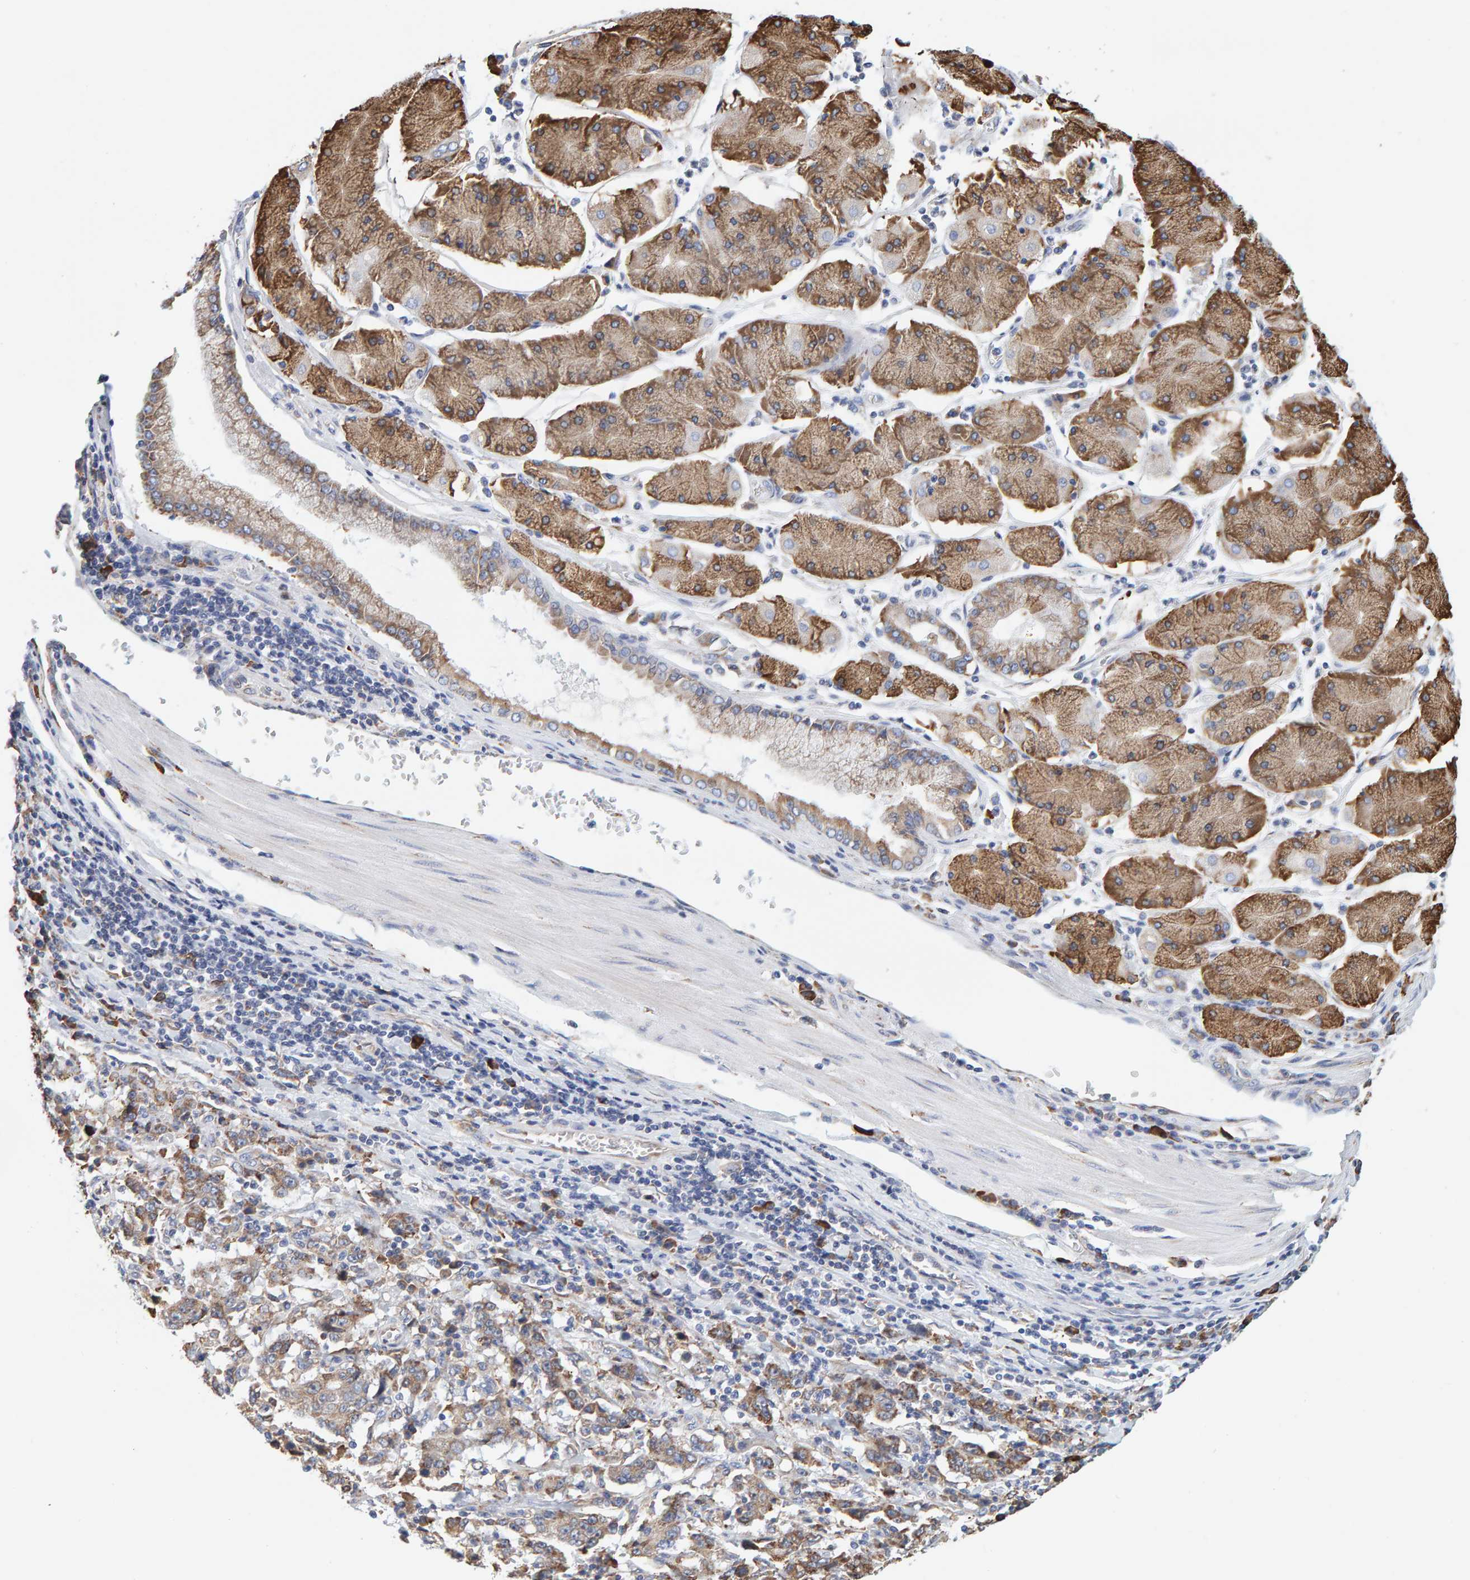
{"staining": {"intensity": "moderate", "quantity": ">75%", "location": "cytoplasmic/membranous"}, "tissue": "stomach cancer", "cell_type": "Tumor cells", "image_type": "cancer", "snomed": [{"axis": "morphology", "description": "Normal tissue, NOS"}, {"axis": "morphology", "description": "Adenocarcinoma, NOS"}, {"axis": "topography", "description": "Stomach, upper"}, {"axis": "topography", "description": "Stomach"}], "caption": "Immunohistochemical staining of human stomach cancer displays medium levels of moderate cytoplasmic/membranous expression in about >75% of tumor cells. The staining was performed using DAB to visualize the protein expression in brown, while the nuclei were stained in blue with hematoxylin (Magnification: 20x).", "gene": "SGPL1", "patient": {"sex": "male", "age": 59}}